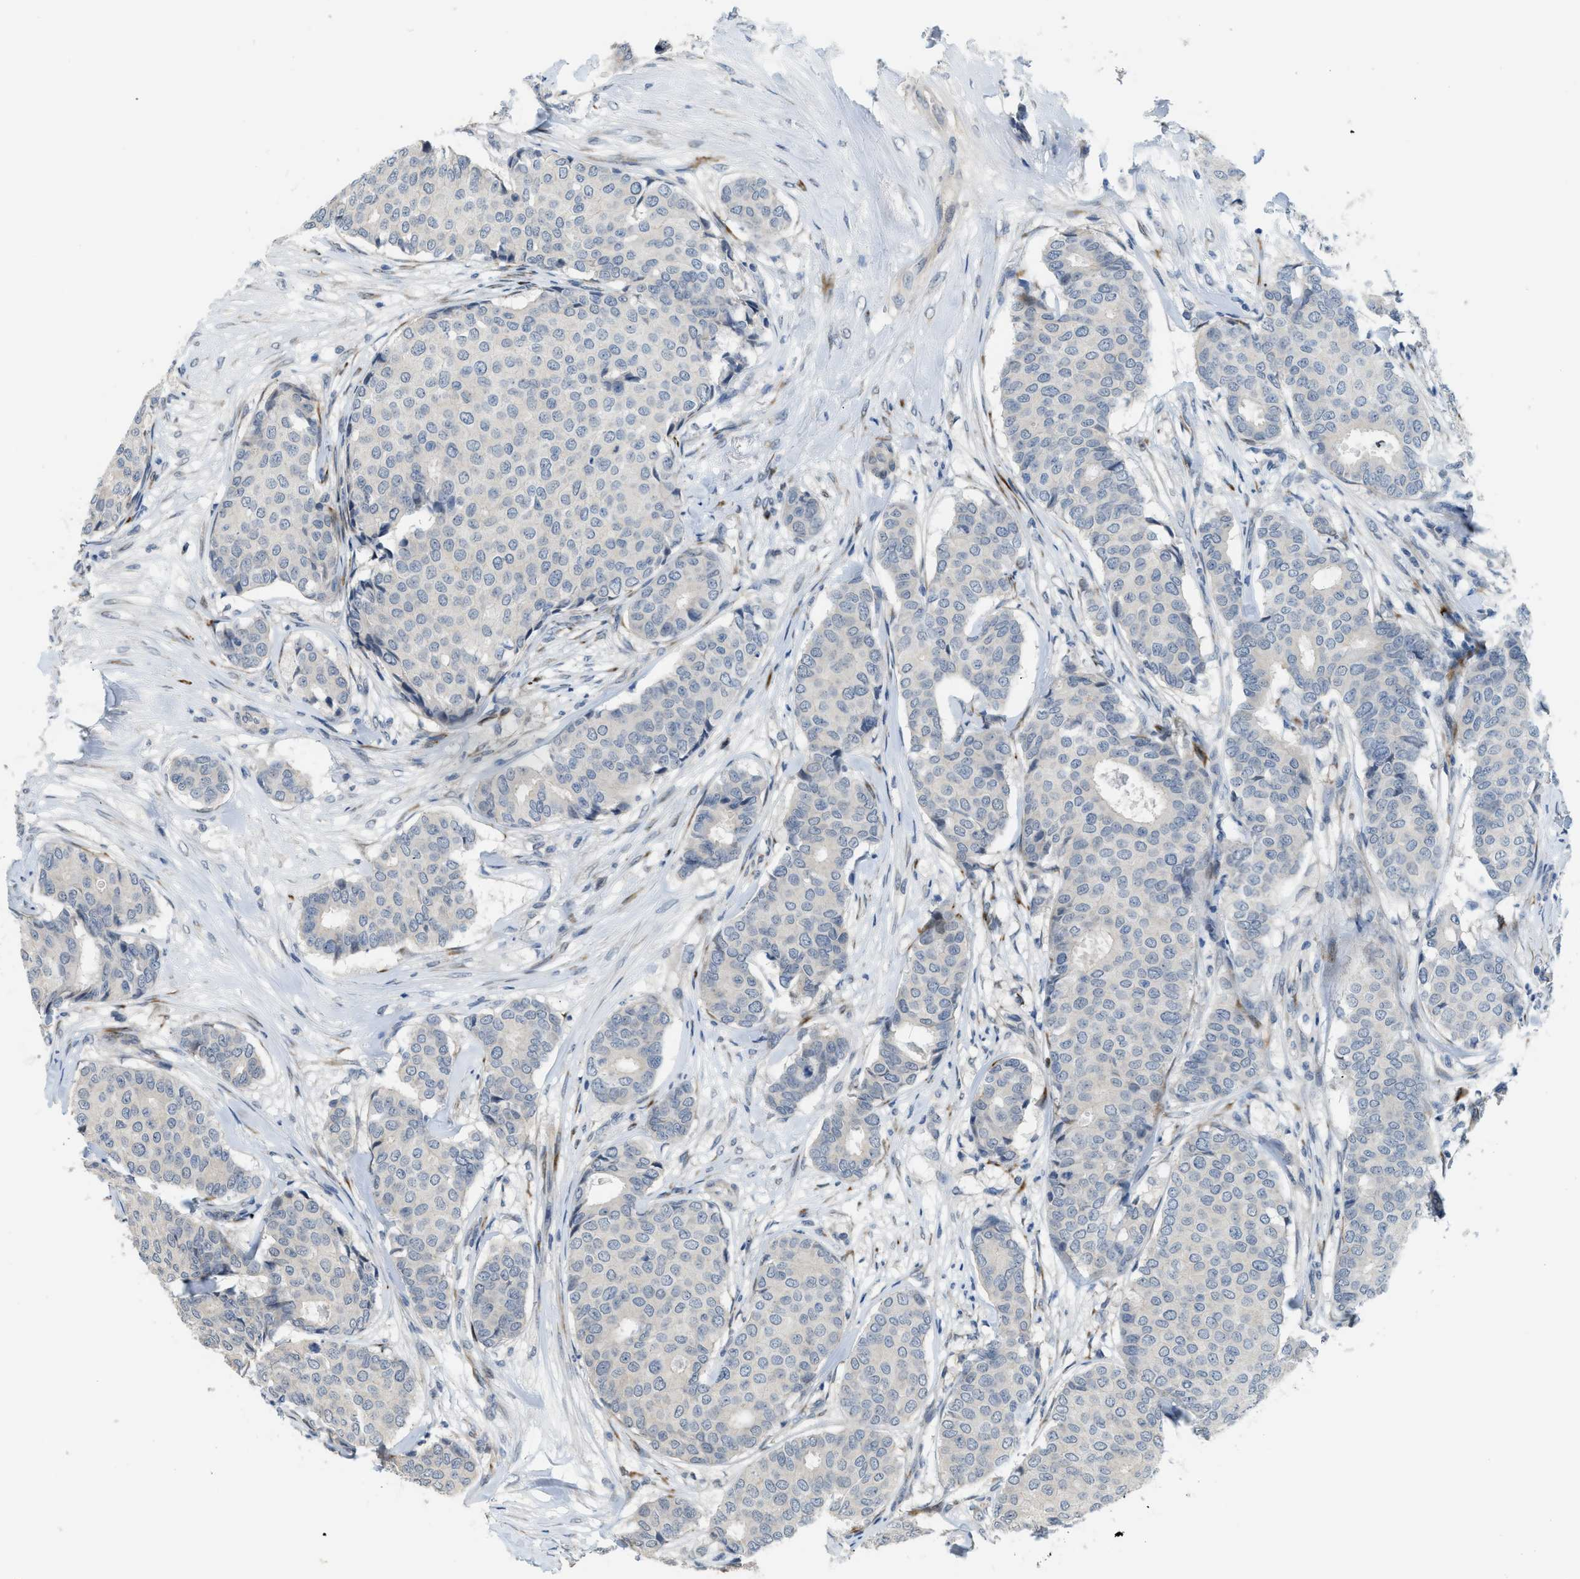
{"staining": {"intensity": "negative", "quantity": "none", "location": "none"}, "tissue": "breast cancer", "cell_type": "Tumor cells", "image_type": "cancer", "snomed": [{"axis": "morphology", "description": "Duct carcinoma"}, {"axis": "topography", "description": "Breast"}], "caption": "An immunohistochemistry (IHC) photomicrograph of breast cancer (intraductal carcinoma) is shown. There is no staining in tumor cells of breast cancer (intraductal carcinoma).", "gene": "TMEM154", "patient": {"sex": "female", "age": 75}}